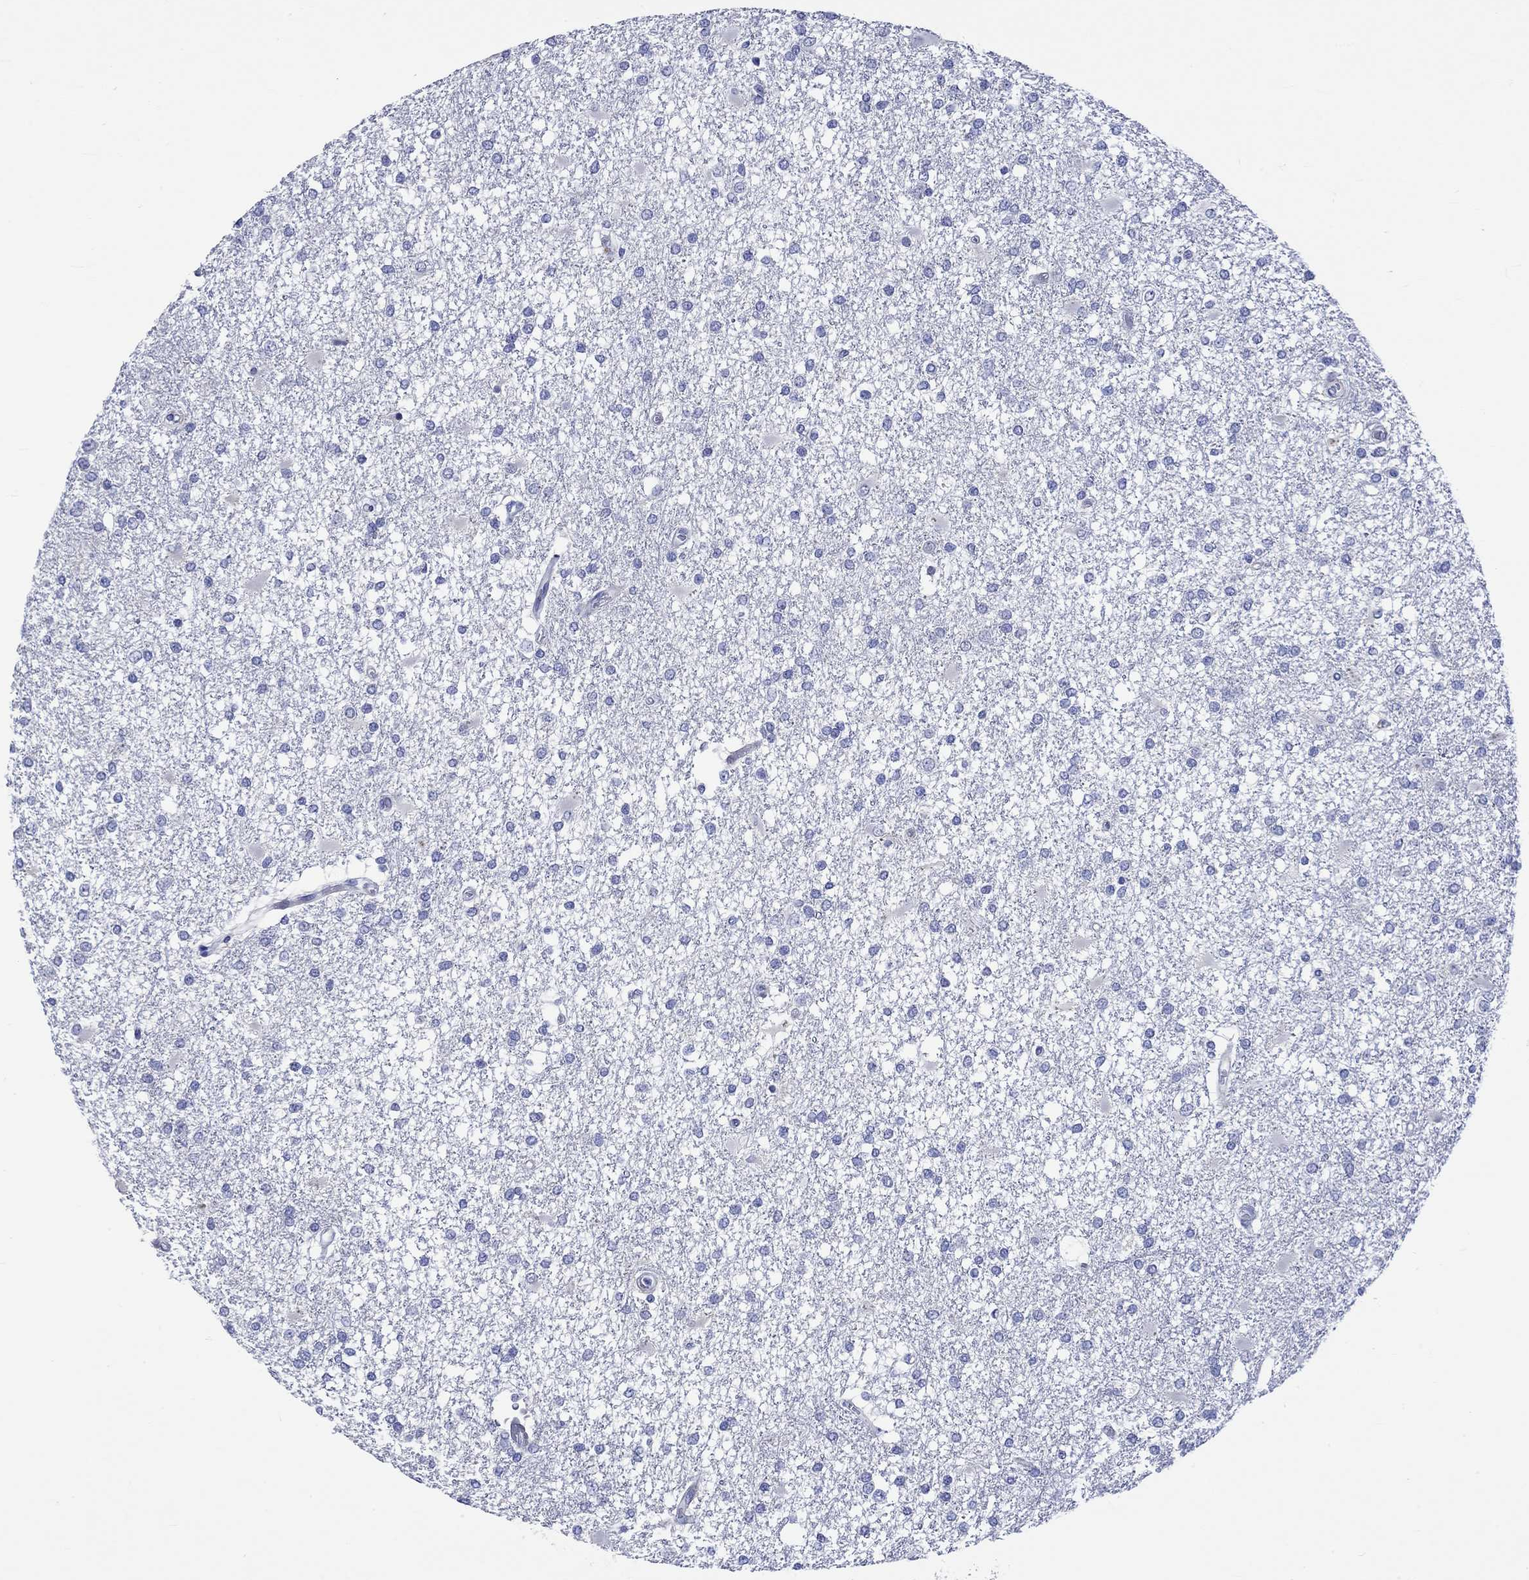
{"staining": {"intensity": "negative", "quantity": "none", "location": "none"}, "tissue": "glioma", "cell_type": "Tumor cells", "image_type": "cancer", "snomed": [{"axis": "morphology", "description": "Glioma, malignant, High grade"}, {"axis": "topography", "description": "Cerebral cortex"}], "caption": "Immunohistochemistry image of glioma stained for a protein (brown), which reveals no expression in tumor cells.", "gene": "HARBI1", "patient": {"sex": "male", "age": 79}}